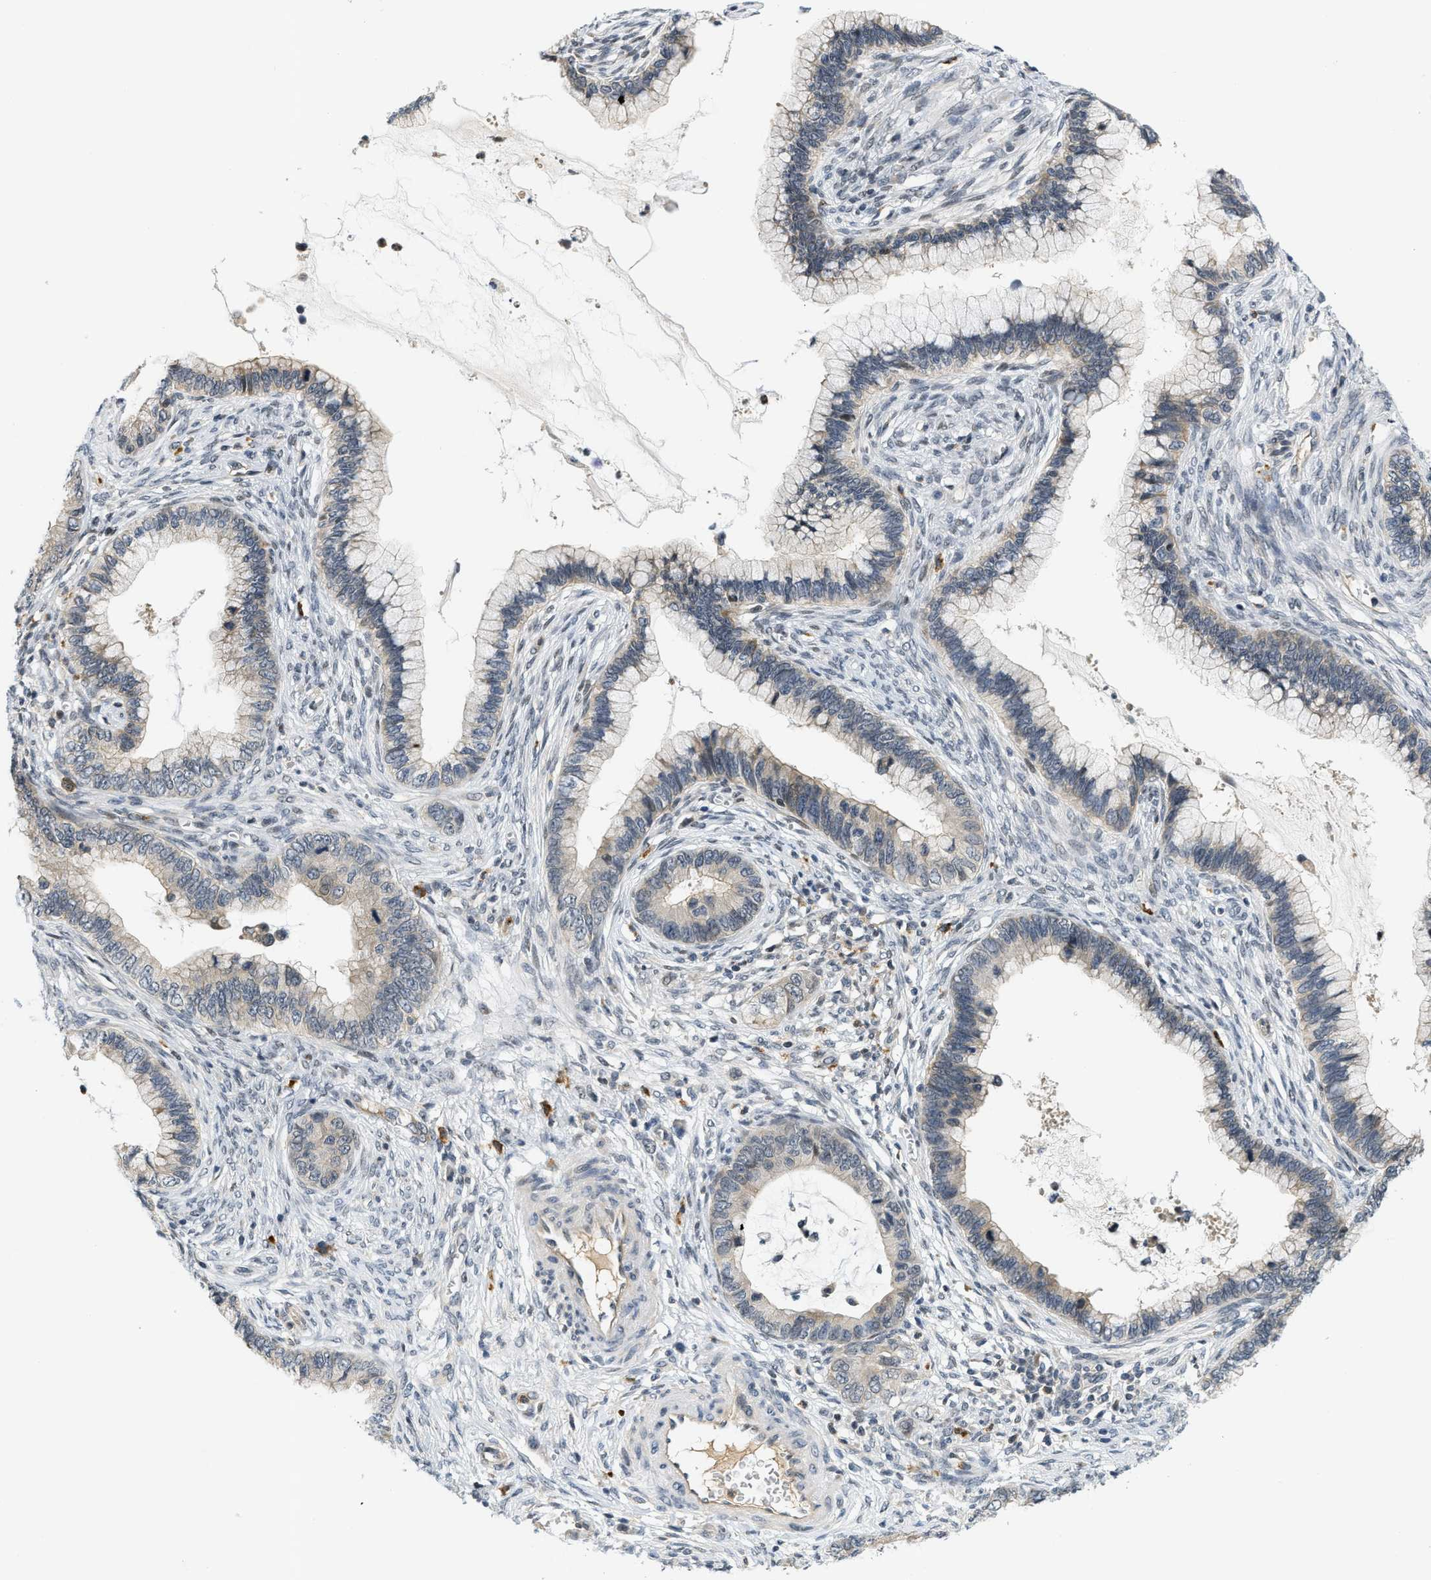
{"staining": {"intensity": "negative", "quantity": "none", "location": "none"}, "tissue": "cervical cancer", "cell_type": "Tumor cells", "image_type": "cancer", "snomed": [{"axis": "morphology", "description": "Adenocarcinoma, NOS"}, {"axis": "topography", "description": "Cervix"}], "caption": "A micrograph of human adenocarcinoma (cervical) is negative for staining in tumor cells. The staining was performed using DAB (3,3'-diaminobenzidine) to visualize the protein expression in brown, while the nuclei were stained in blue with hematoxylin (Magnification: 20x).", "gene": "KMT2A", "patient": {"sex": "female", "age": 44}}